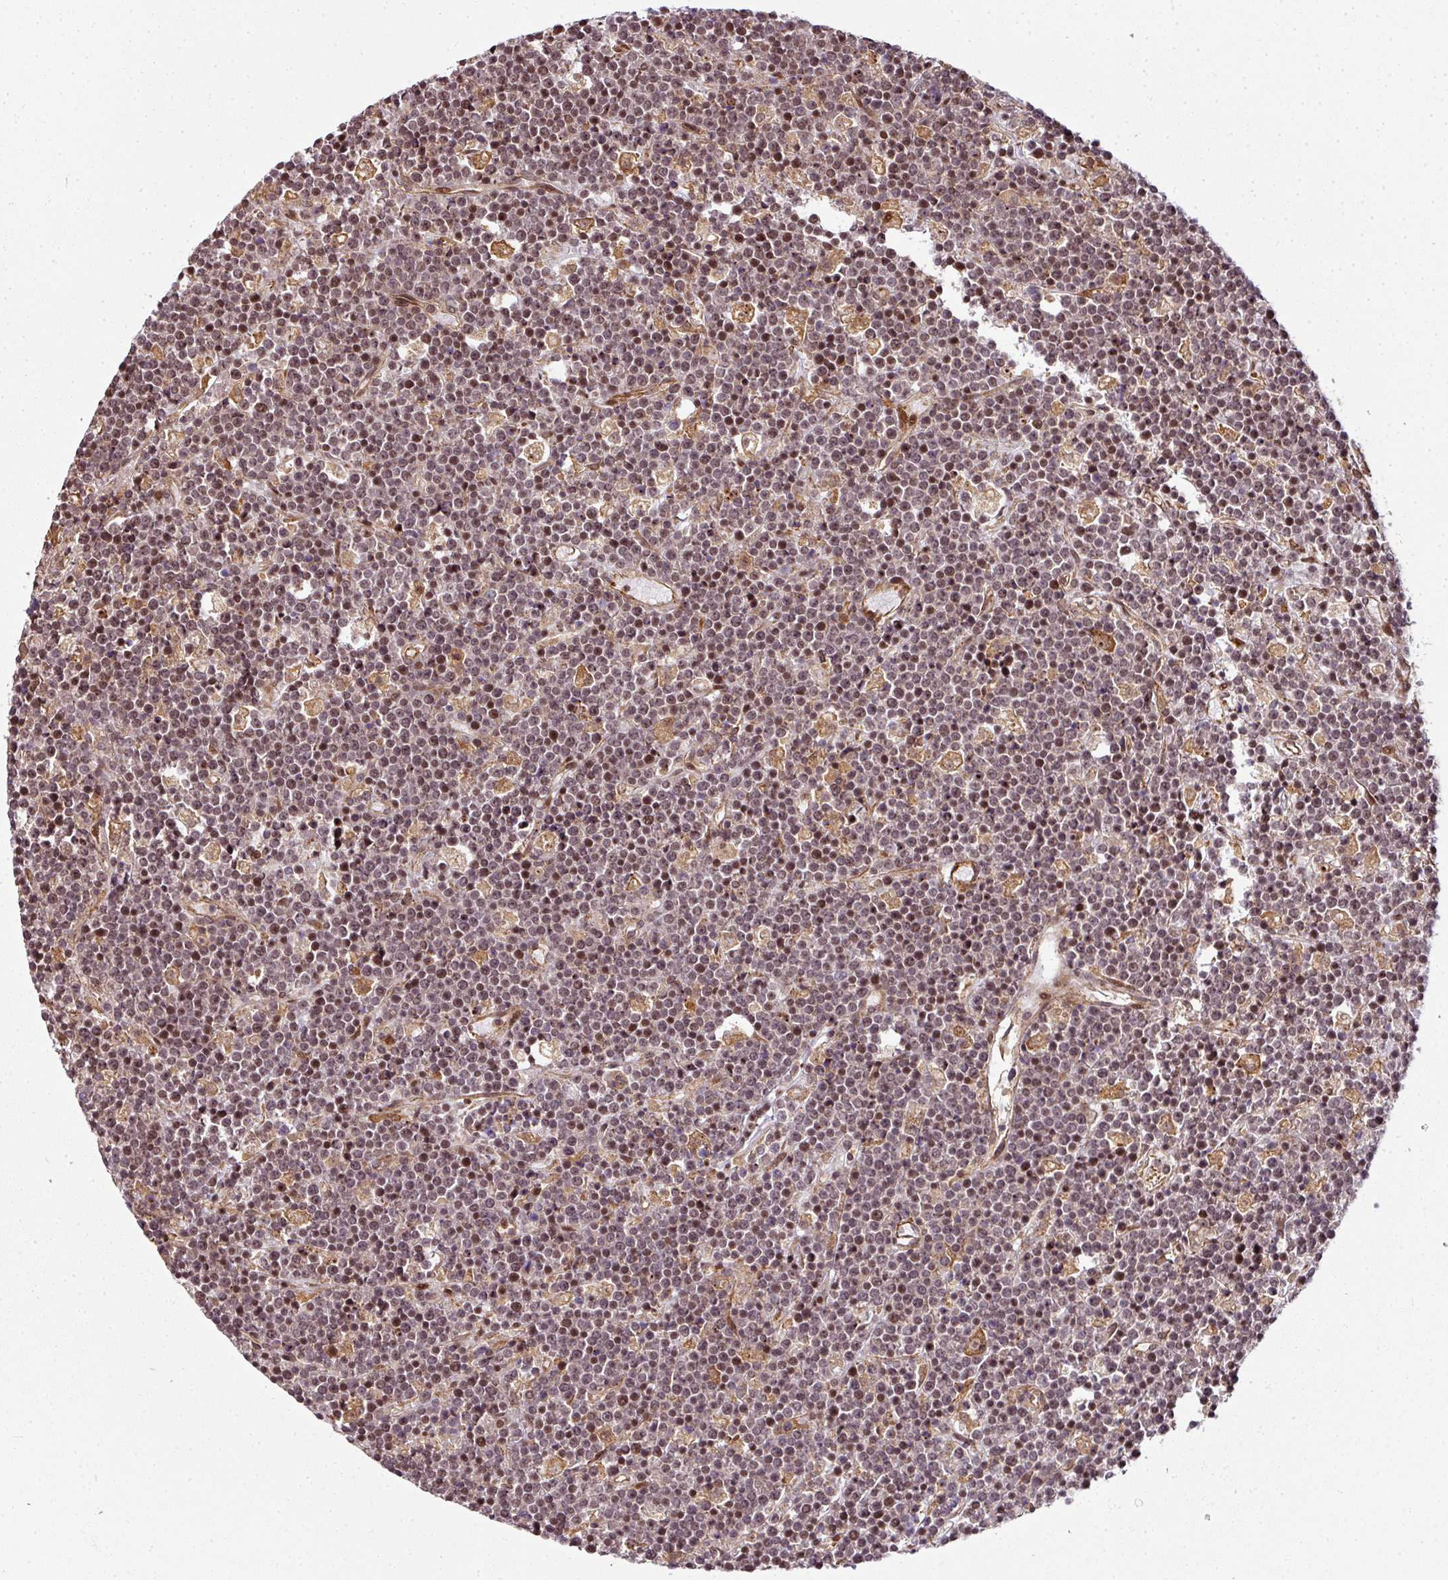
{"staining": {"intensity": "moderate", "quantity": "25%-75%", "location": "nuclear"}, "tissue": "lymphoma", "cell_type": "Tumor cells", "image_type": "cancer", "snomed": [{"axis": "morphology", "description": "Malignant lymphoma, non-Hodgkin's type, High grade"}, {"axis": "topography", "description": "Ovary"}], "caption": "Immunohistochemical staining of human lymphoma demonstrates medium levels of moderate nuclear staining in approximately 25%-75% of tumor cells.", "gene": "ATAT1", "patient": {"sex": "female", "age": 56}}